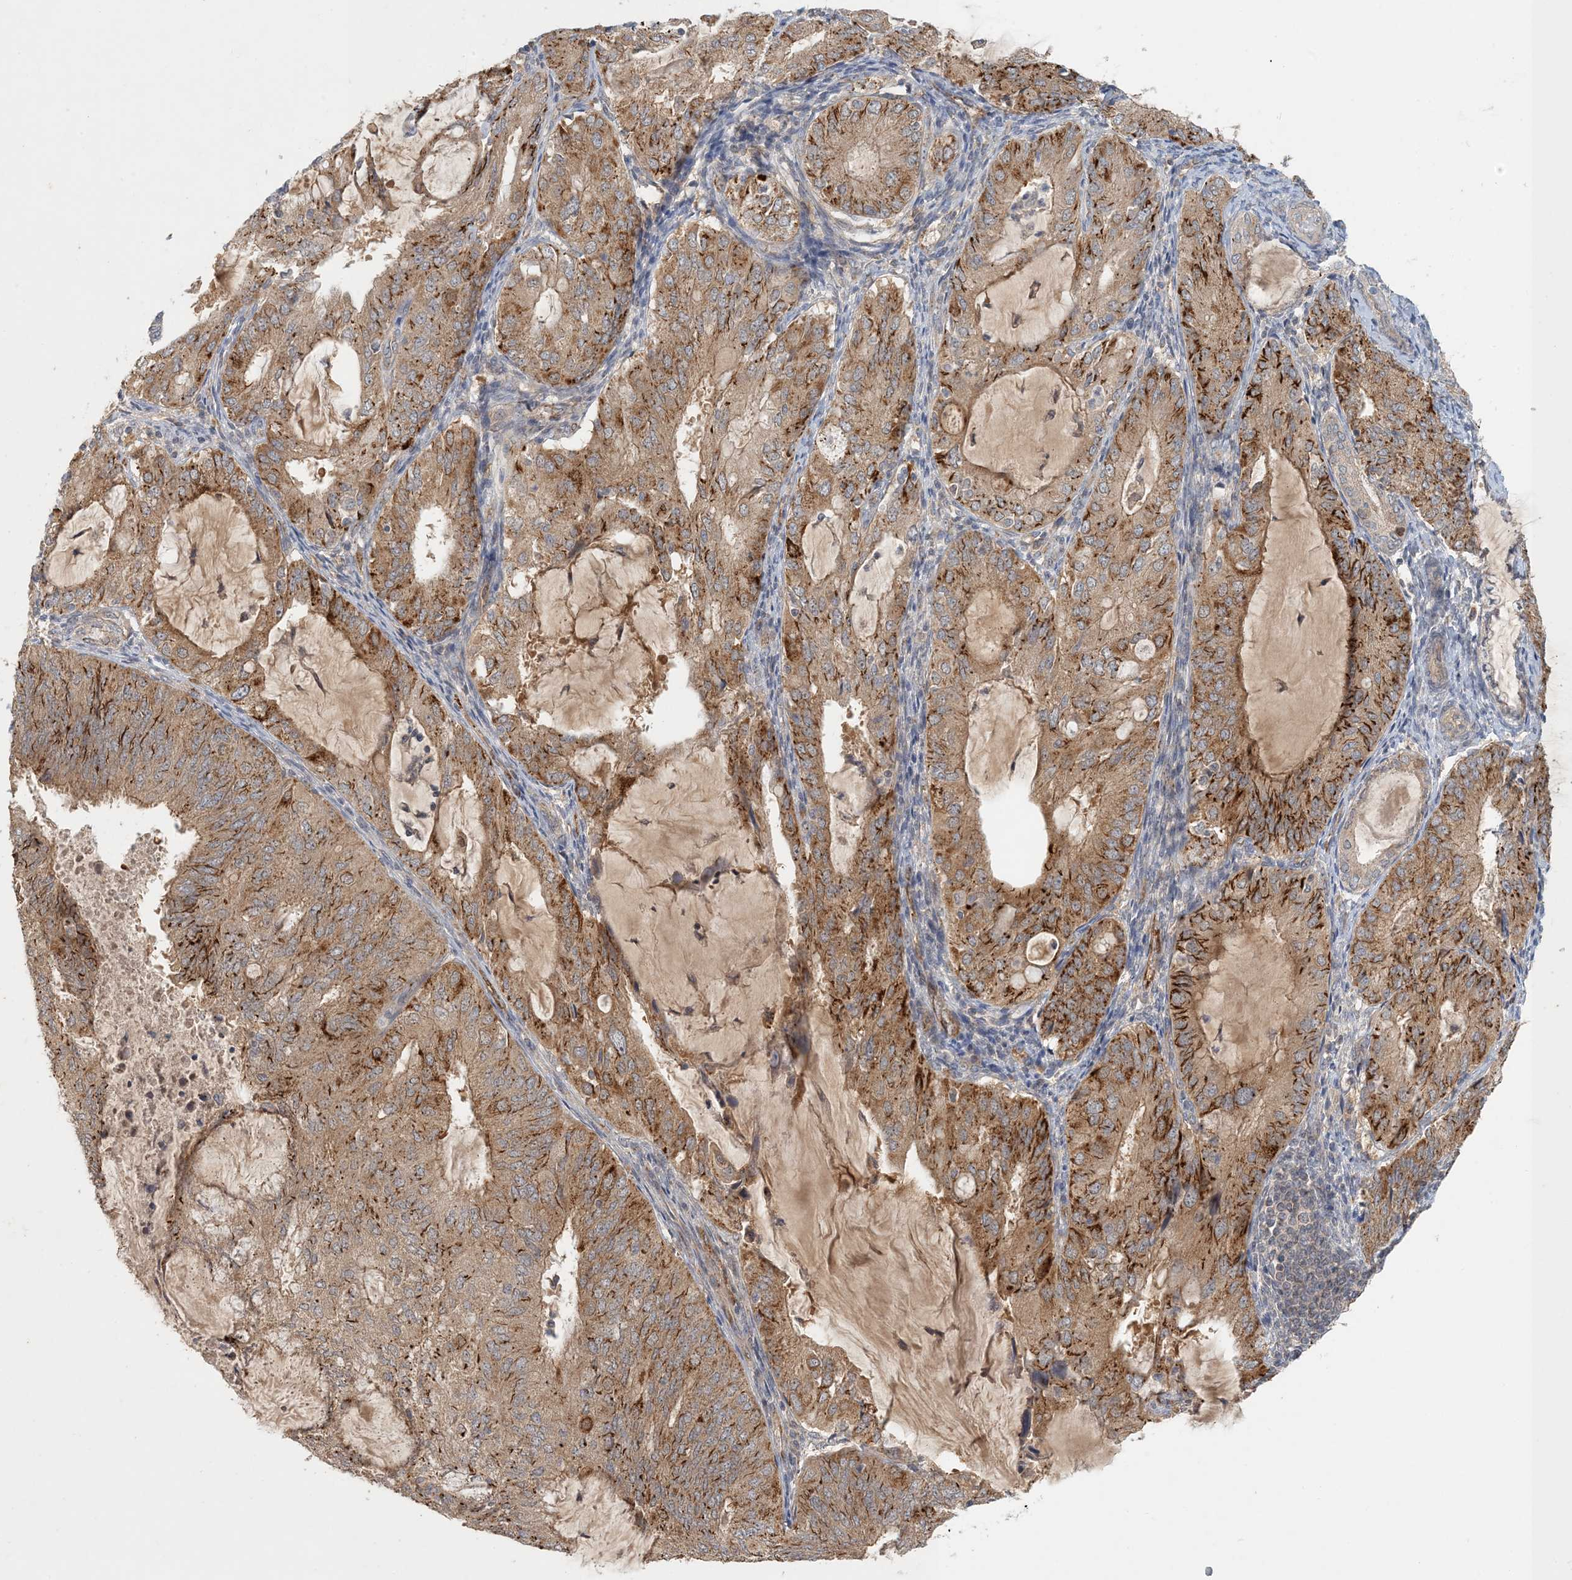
{"staining": {"intensity": "strong", "quantity": ">75%", "location": "cytoplasmic/membranous"}, "tissue": "endometrial cancer", "cell_type": "Tumor cells", "image_type": "cancer", "snomed": [{"axis": "morphology", "description": "Adenocarcinoma, NOS"}, {"axis": "topography", "description": "Endometrium"}], "caption": "Human adenocarcinoma (endometrial) stained with a brown dye shows strong cytoplasmic/membranous positive positivity in approximately >75% of tumor cells.", "gene": "ZBTB3", "patient": {"sex": "female", "age": 81}}